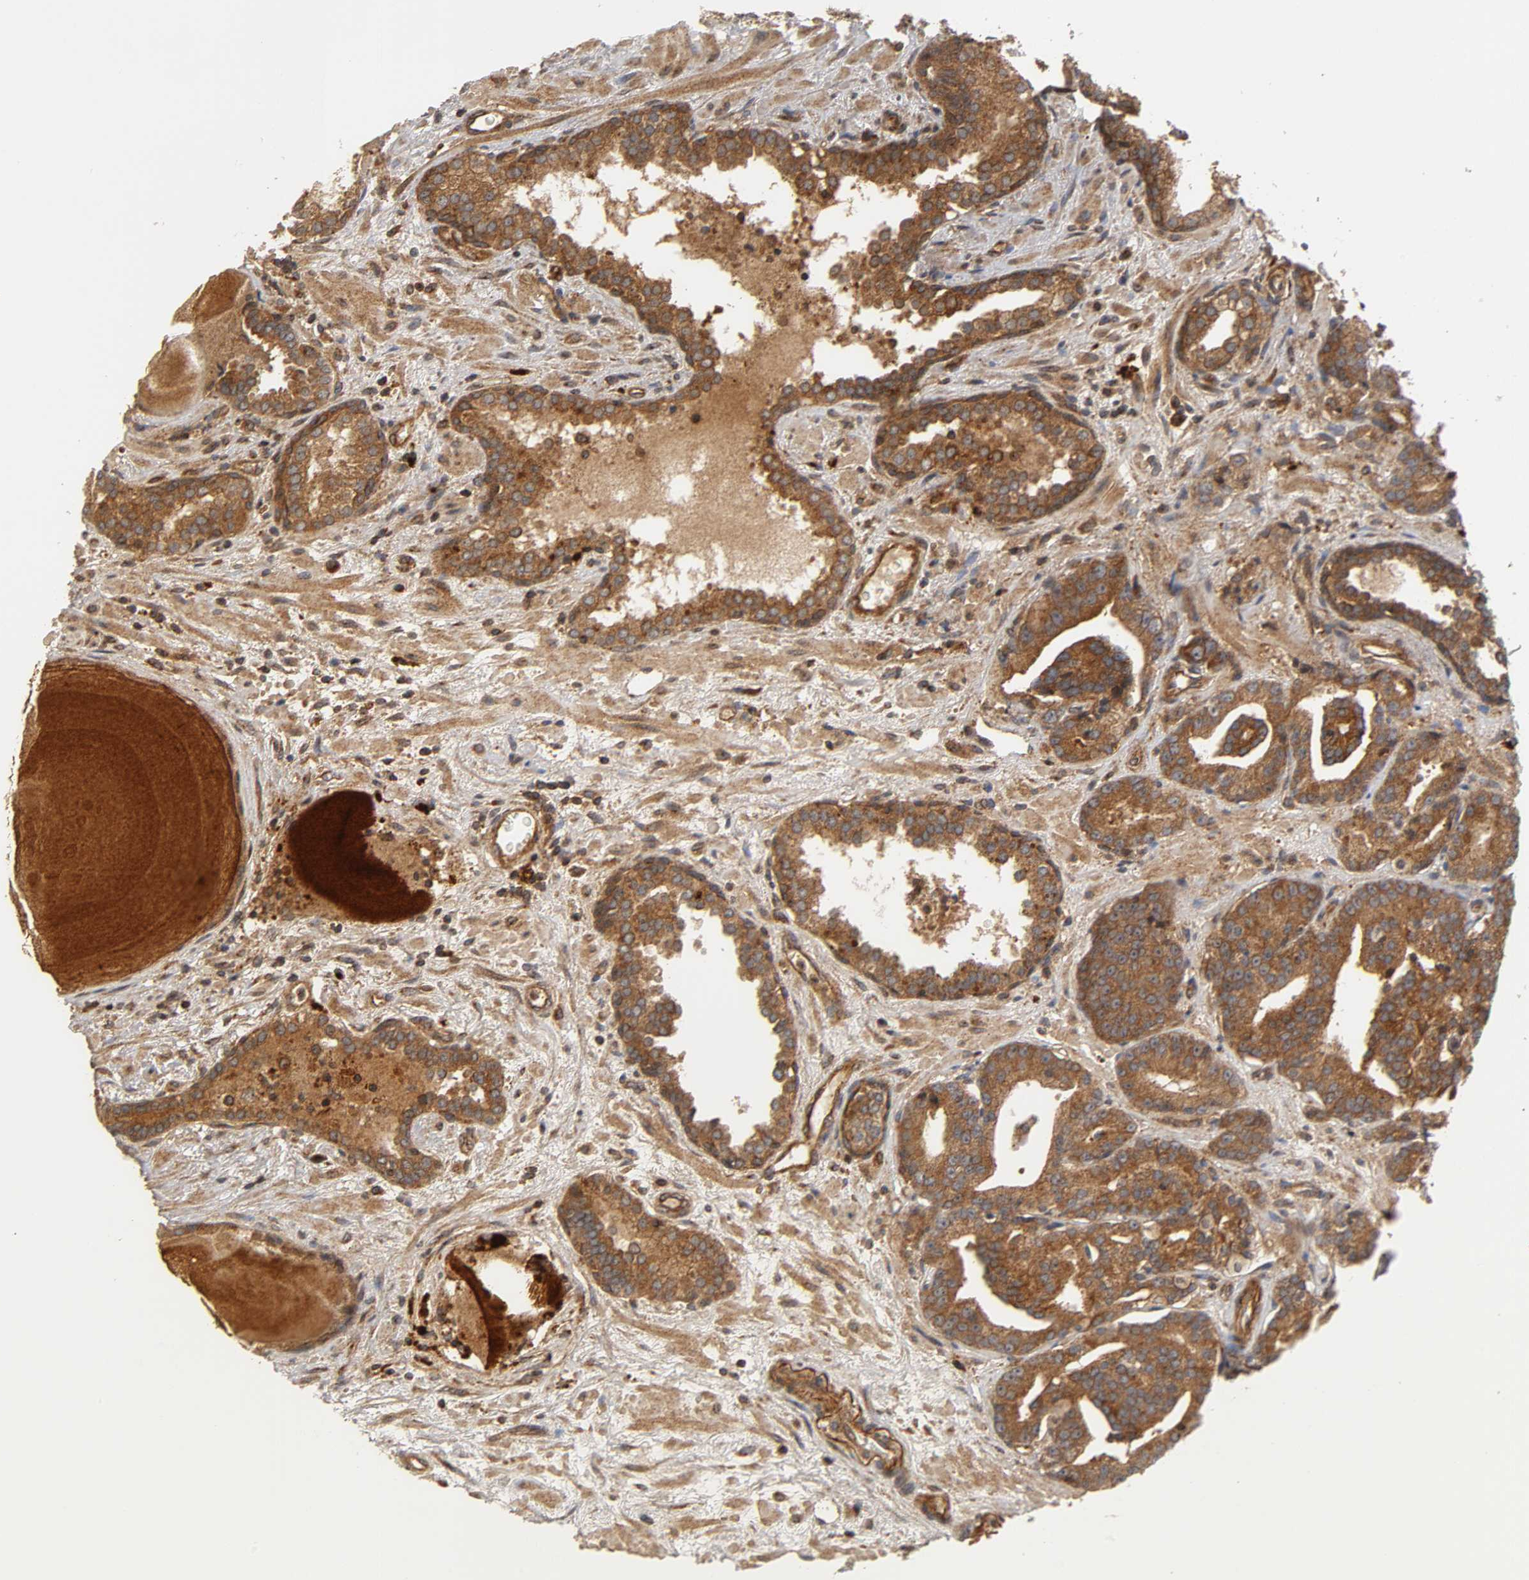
{"staining": {"intensity": "strong", "quantity": ">75%", "location": "cytoplasmic/membranous"}, "tissue": "prostate cancer", "cell_type": "Tumor cells", "image_type": "cancer", "snomed": [{"axis": "morphology", "description": "Adenocarcinoma, Low grade"}, {"axis": "topography", "description": "Prostate"}], "caption": "Immunohistochemistry (IHC) staining of prostate cancer (low-grade adenocarcinoma), which reveals high levels of strong cytoplasmic/membranous staining in approximately >75% of tumor cells indicating strong cytoplasmic/membranous protein positivity. The staining was performed using DAB (brown) for protein detection and nuclei were counterstained in hematoxylin (blue).", "gene": "IKBKB", "patient": {"sex": "male", "age": 63}}